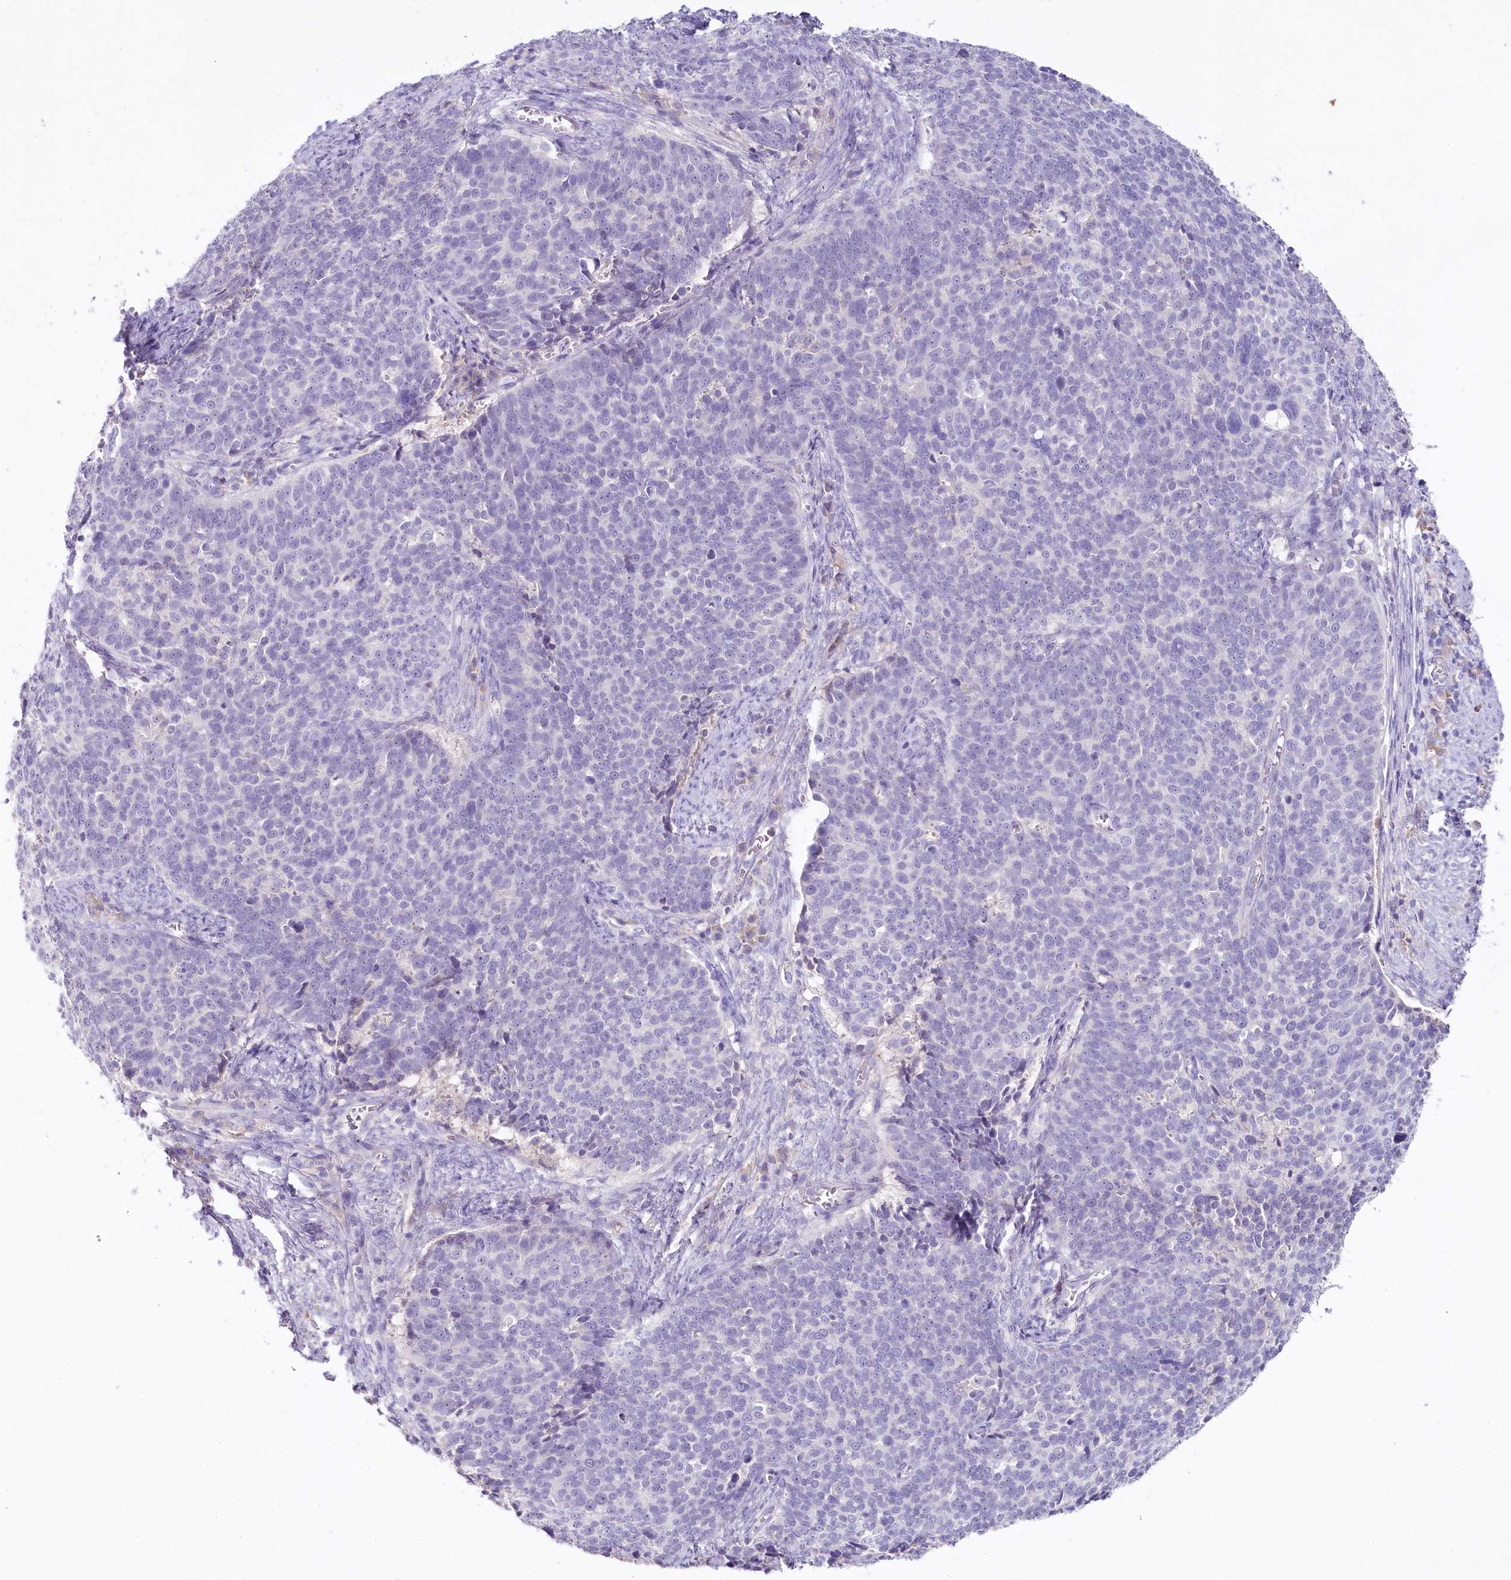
{"staining": {"intensity": "negative", "quantity": "none", "location": "none"}, "tissue": "cervical cancer", "cell_type": "Tumor cells", "image_type": "cancer", "snomed": [{"axis": "morphology", "description": "Squamous cell carcinoma, NOS"}, {"axis": "topography", "description": "Cervix"}], "caption": "Cervical cancer (squamous cell carcinoma) stained for a protein using immunohistochemistry exhibits no positivity tumor cells.", "gene": "HPD", "patient": {"sex": "female", "age": 39}}